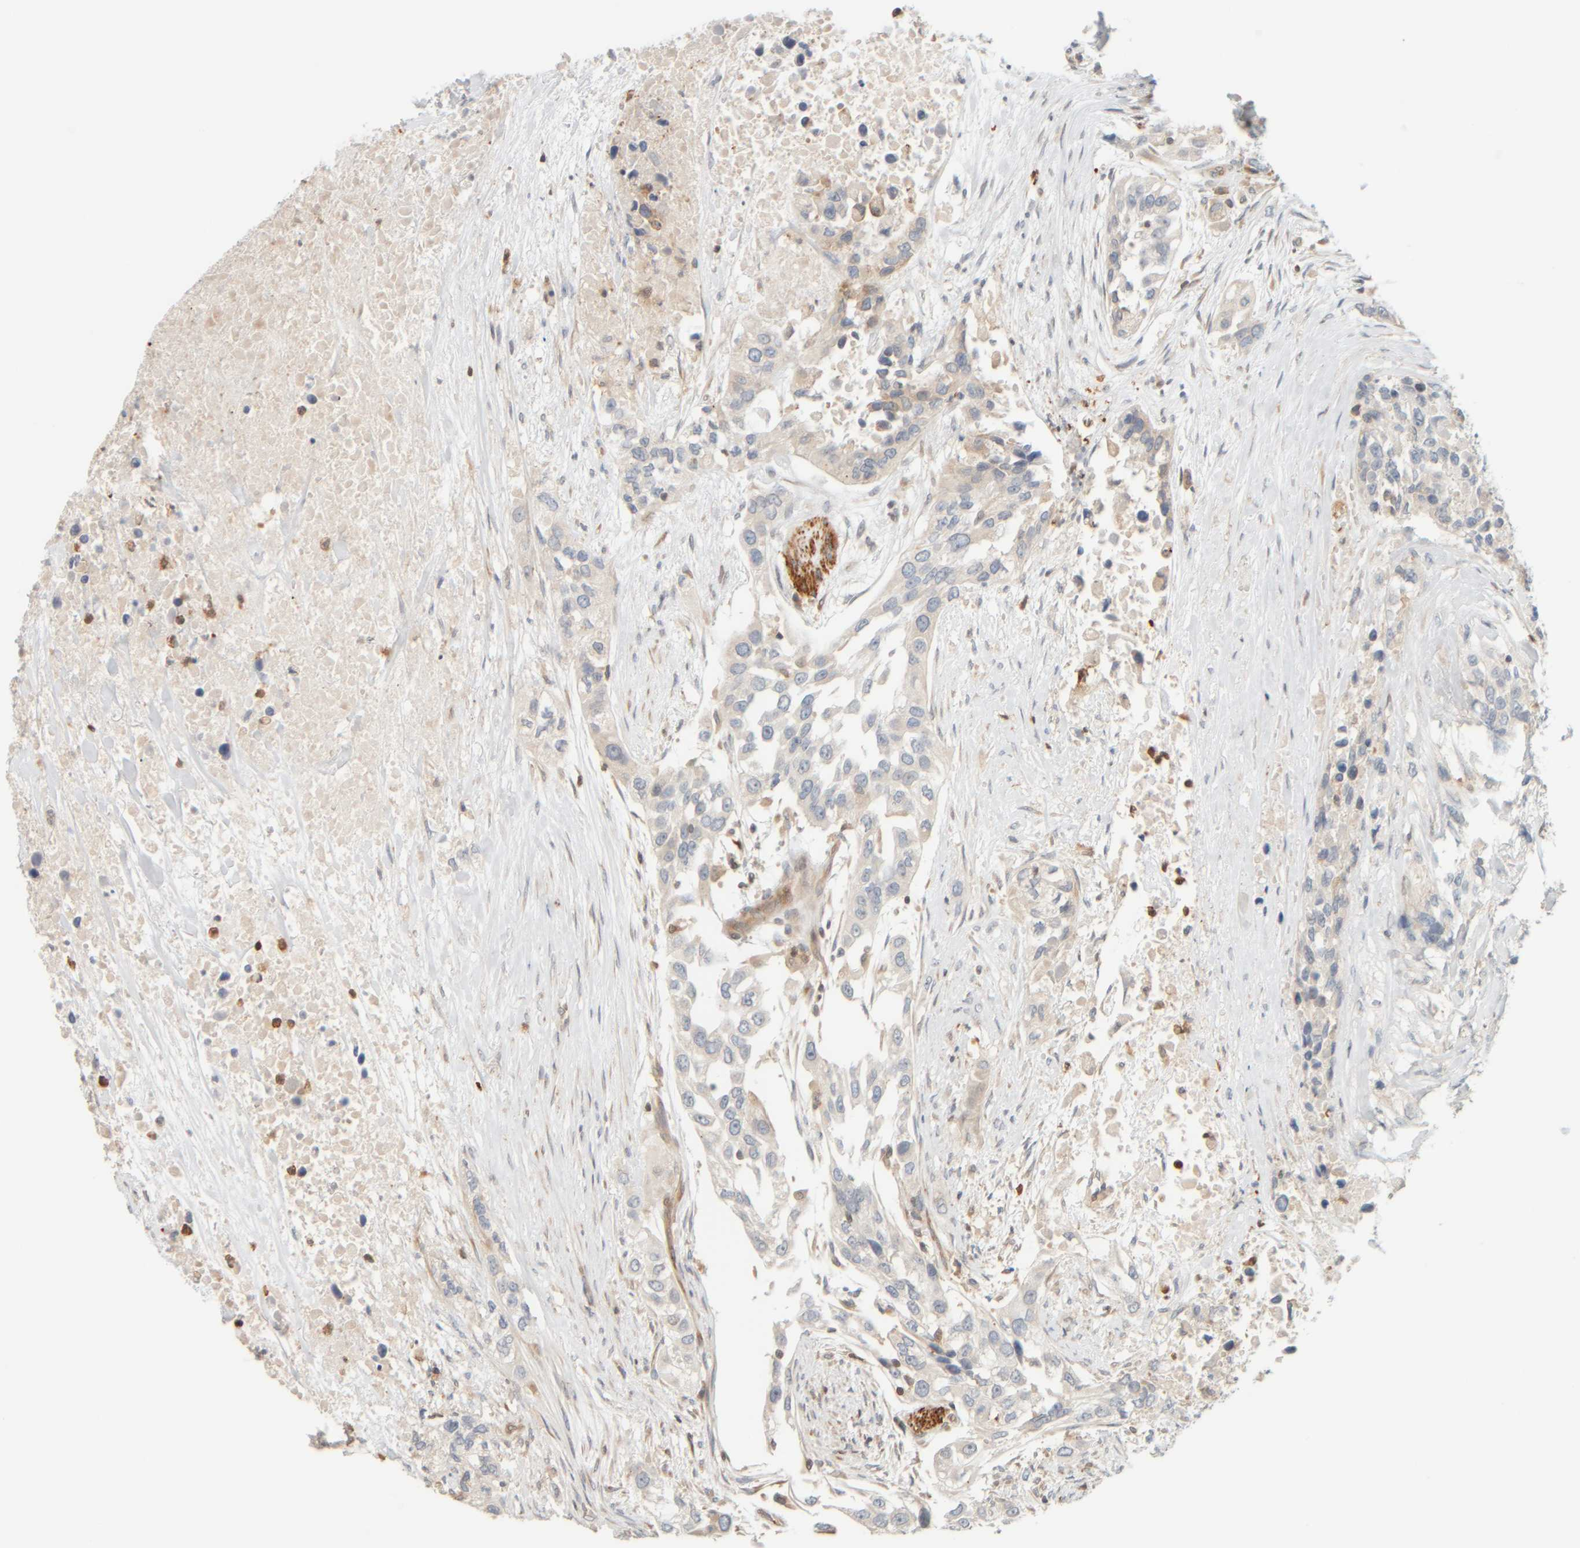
{"staining": {"intensity": "negative", "quantity": "none", "location": "none"}, "tissue": "urothelial cancer", "cell_type": "Tumor cells", "image_type": "cancer", "snomed": [{"axis": "morphology", "description": "Urothelial carcinoma, High grade"}, {"axis": "topography", "description": "Urinary bladder"}], "caption": "This is a histopathology image of immunohistochemistry staining of urothelial cancer, which shows no expression in tumor cells.", "gene": "PTGES3L-AARSD1", "patient": {"sex": "female", "age": 80}}